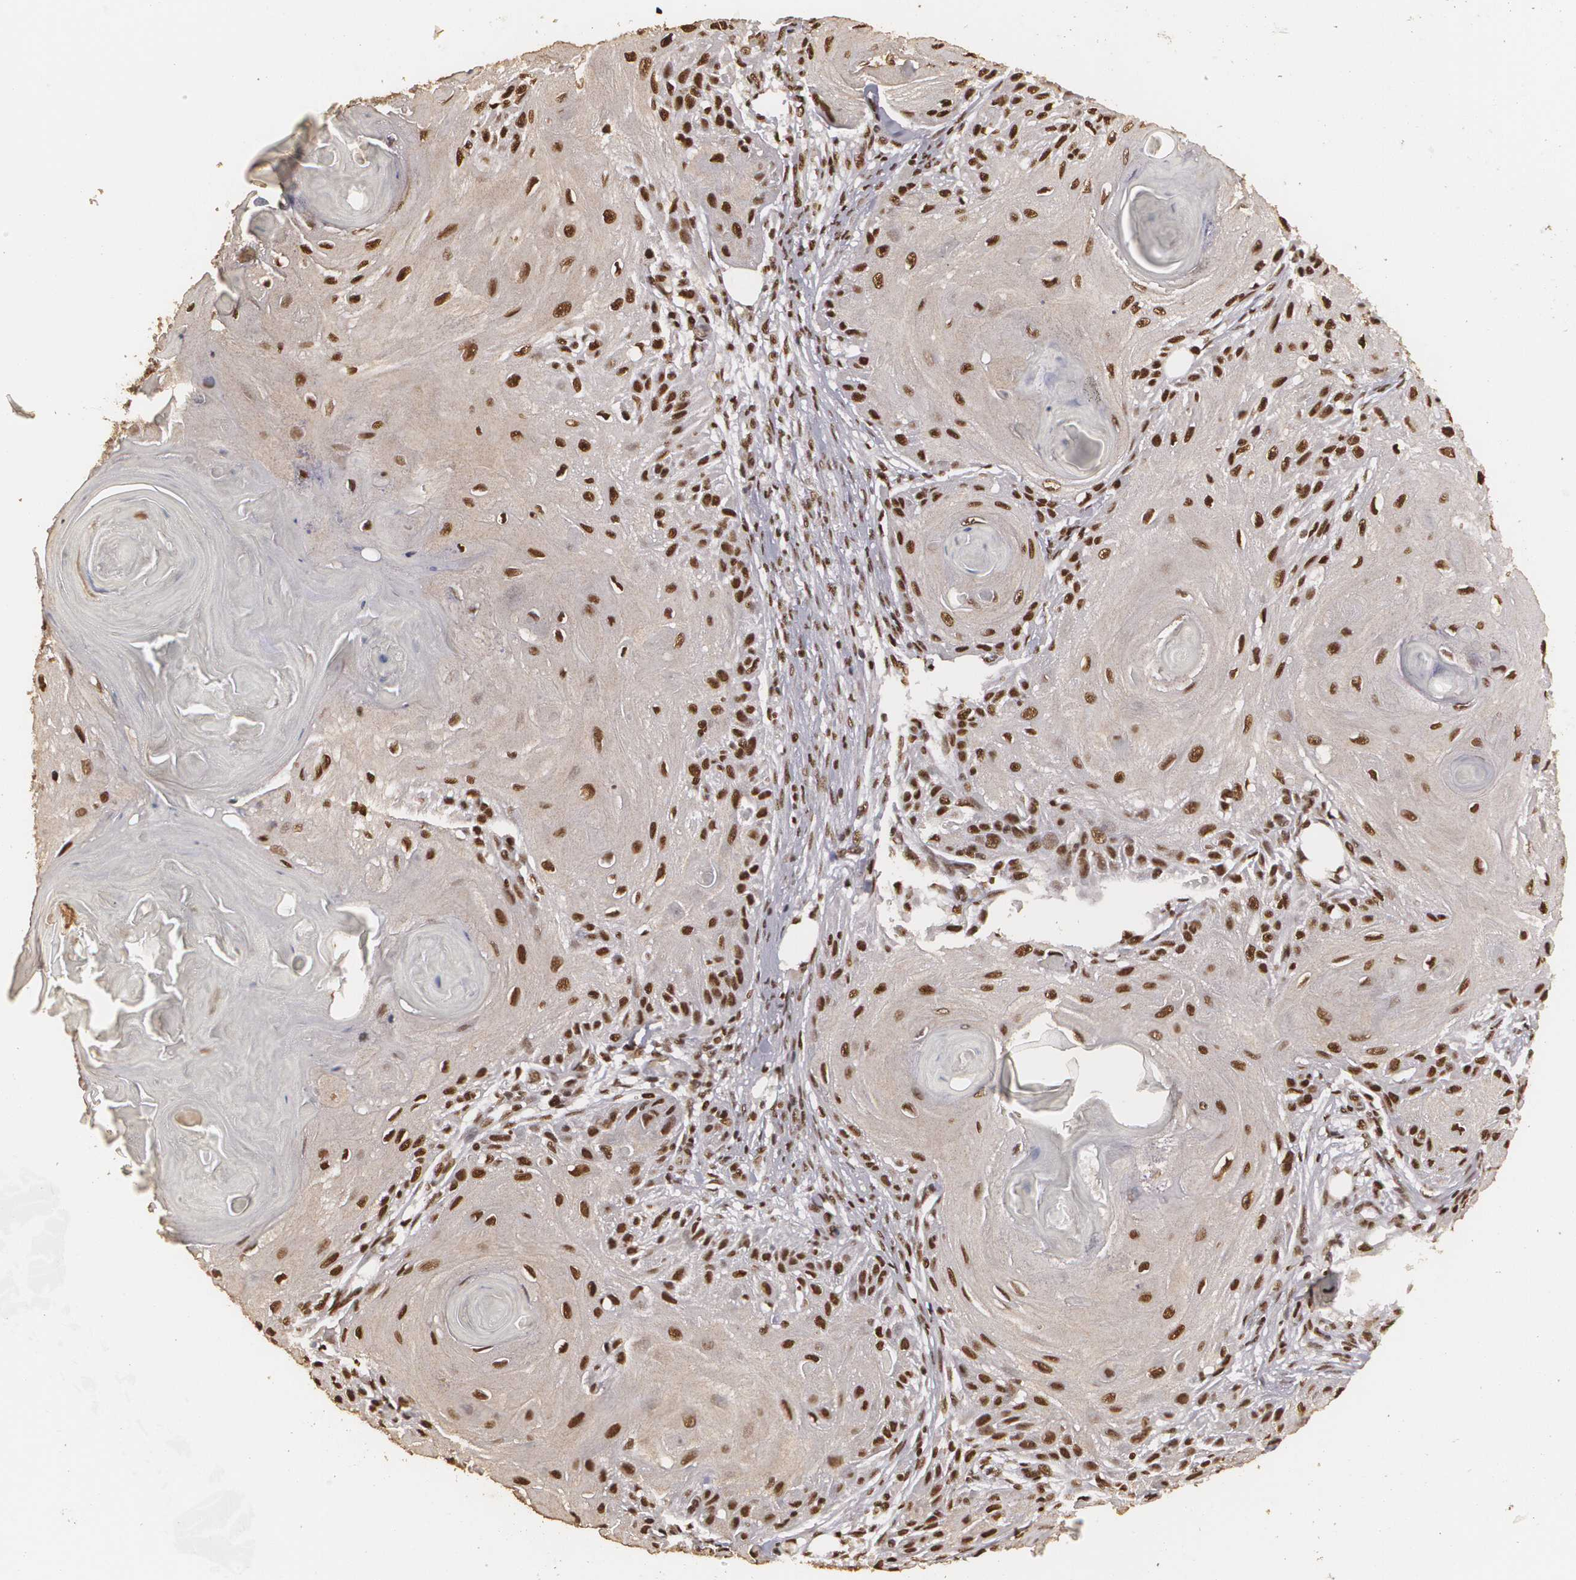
{"staining": {"intensity": "strong", "quantity": ">75%", "location": "cytoplasmic/membranous,nuclear"}, "tissue": "skin cancer", "cell_type": "Tumor cells", "image_type": "cancer", "snomed": [{"axis": "morphology", "description": "Squamous cell carcinoma, NOS"}, {"axis": "topography", "description": "Skin"}], "caption": "Protein analysis of skin squamous cell carcinoma tissue shows strong cytoplasmic/membranous and nuclear positivity in approximately >75% of tumor cells. The staining was performed using DAB, with brown indicating positive protein expression. Nuclei are stained blue with hematoxylin.", "gene": "RCOR1", "patient": {"sex": "female", "age": 88}}